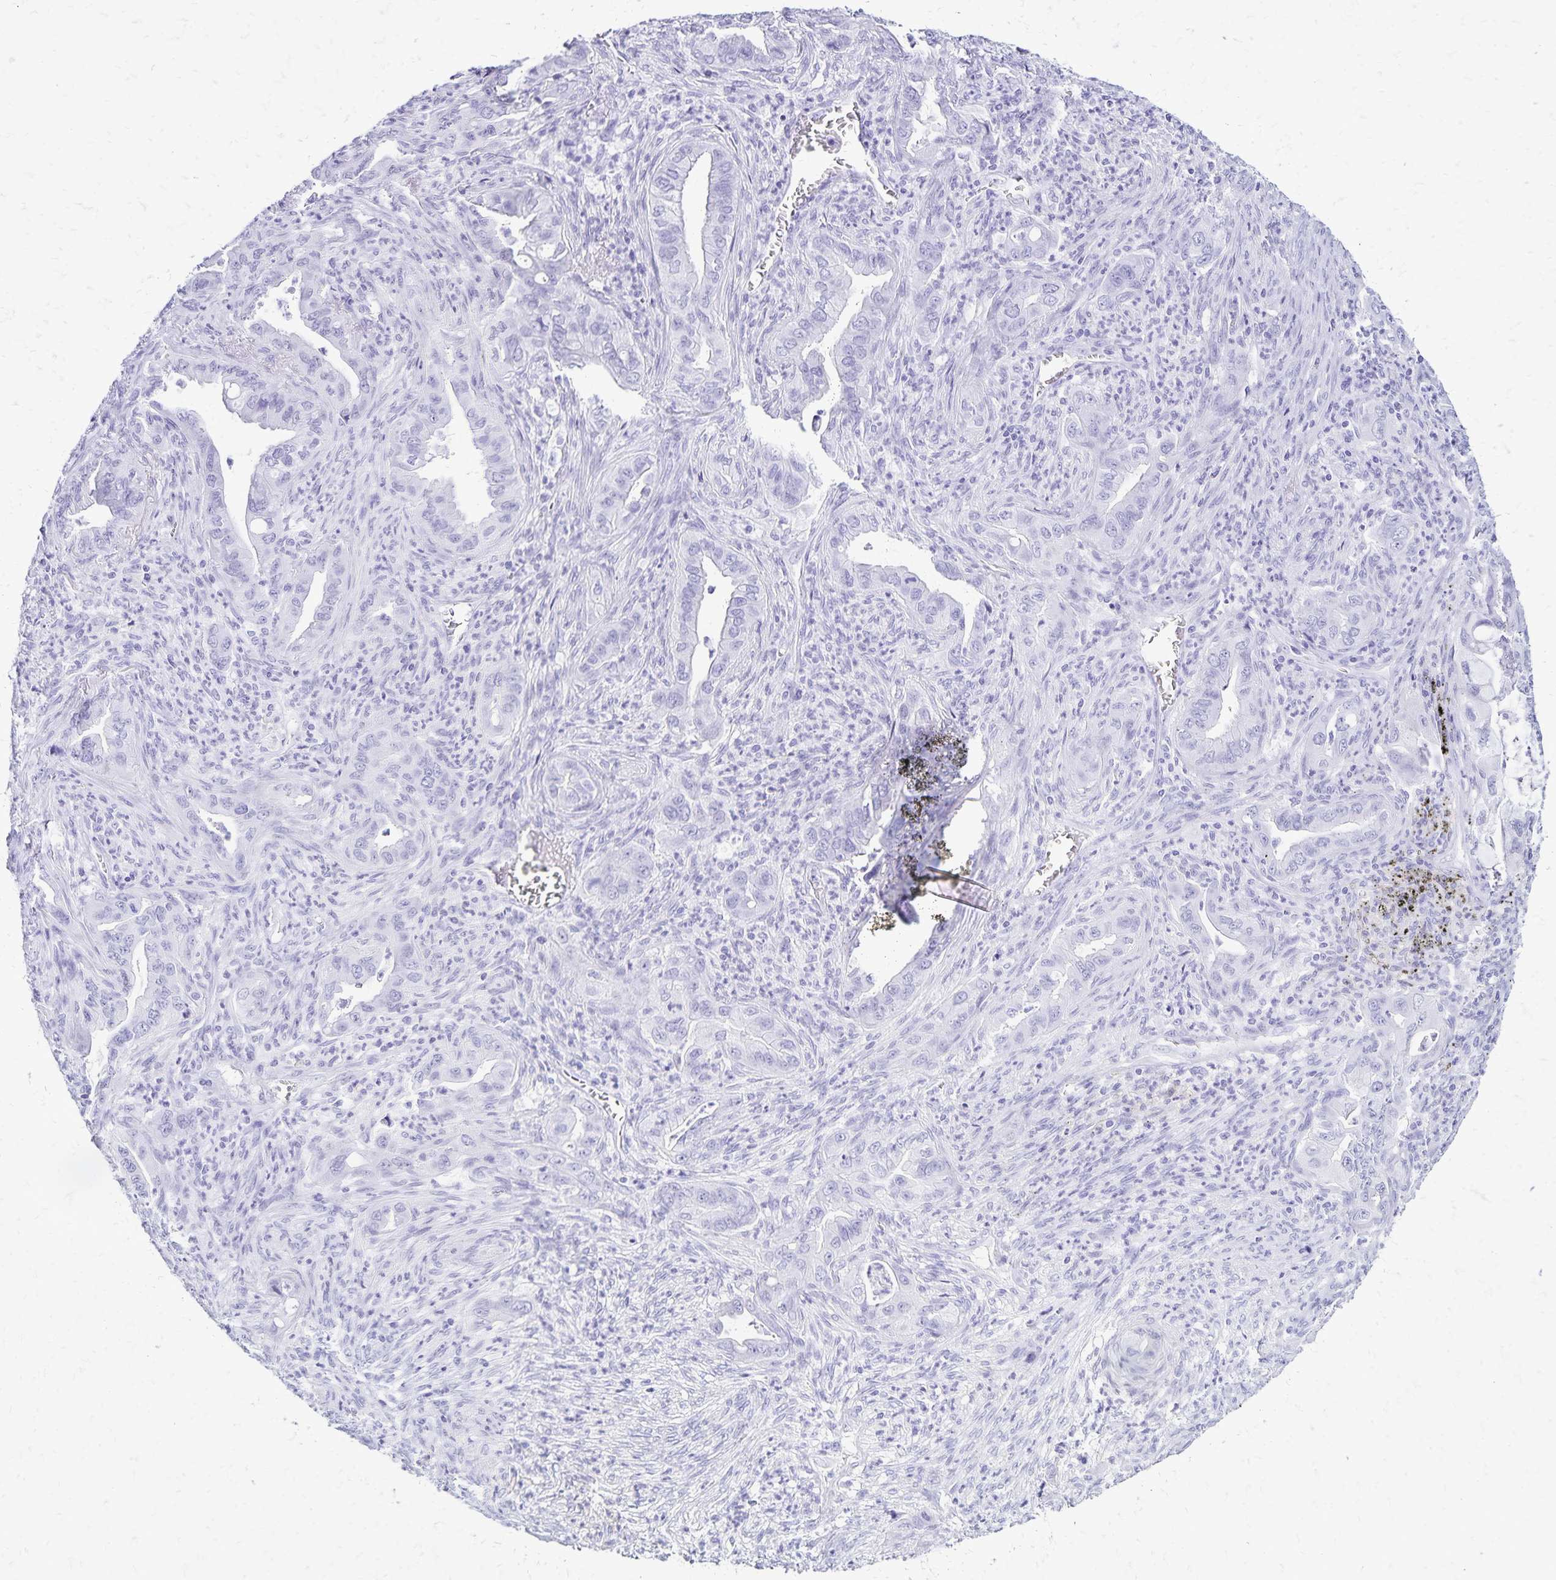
{"staining": {"intensity": "negative", "quantity": "none", "location": "none"}, "tissue": "lung cancer", "cell_type": "Tumor cells", "image_type": "cancer", "snomed": [{"axis": "morphology", "description": "Adenocarcinoma, NOS"}, {"axis": "topography", "description": "Lung"}], "caption": "Lung adenocarcinoma was stained to show a protein in brown. There is no significant positivity in tumor cells.", "gene": "LIN28B", "patient": {"sex": "male", "age": 65}}